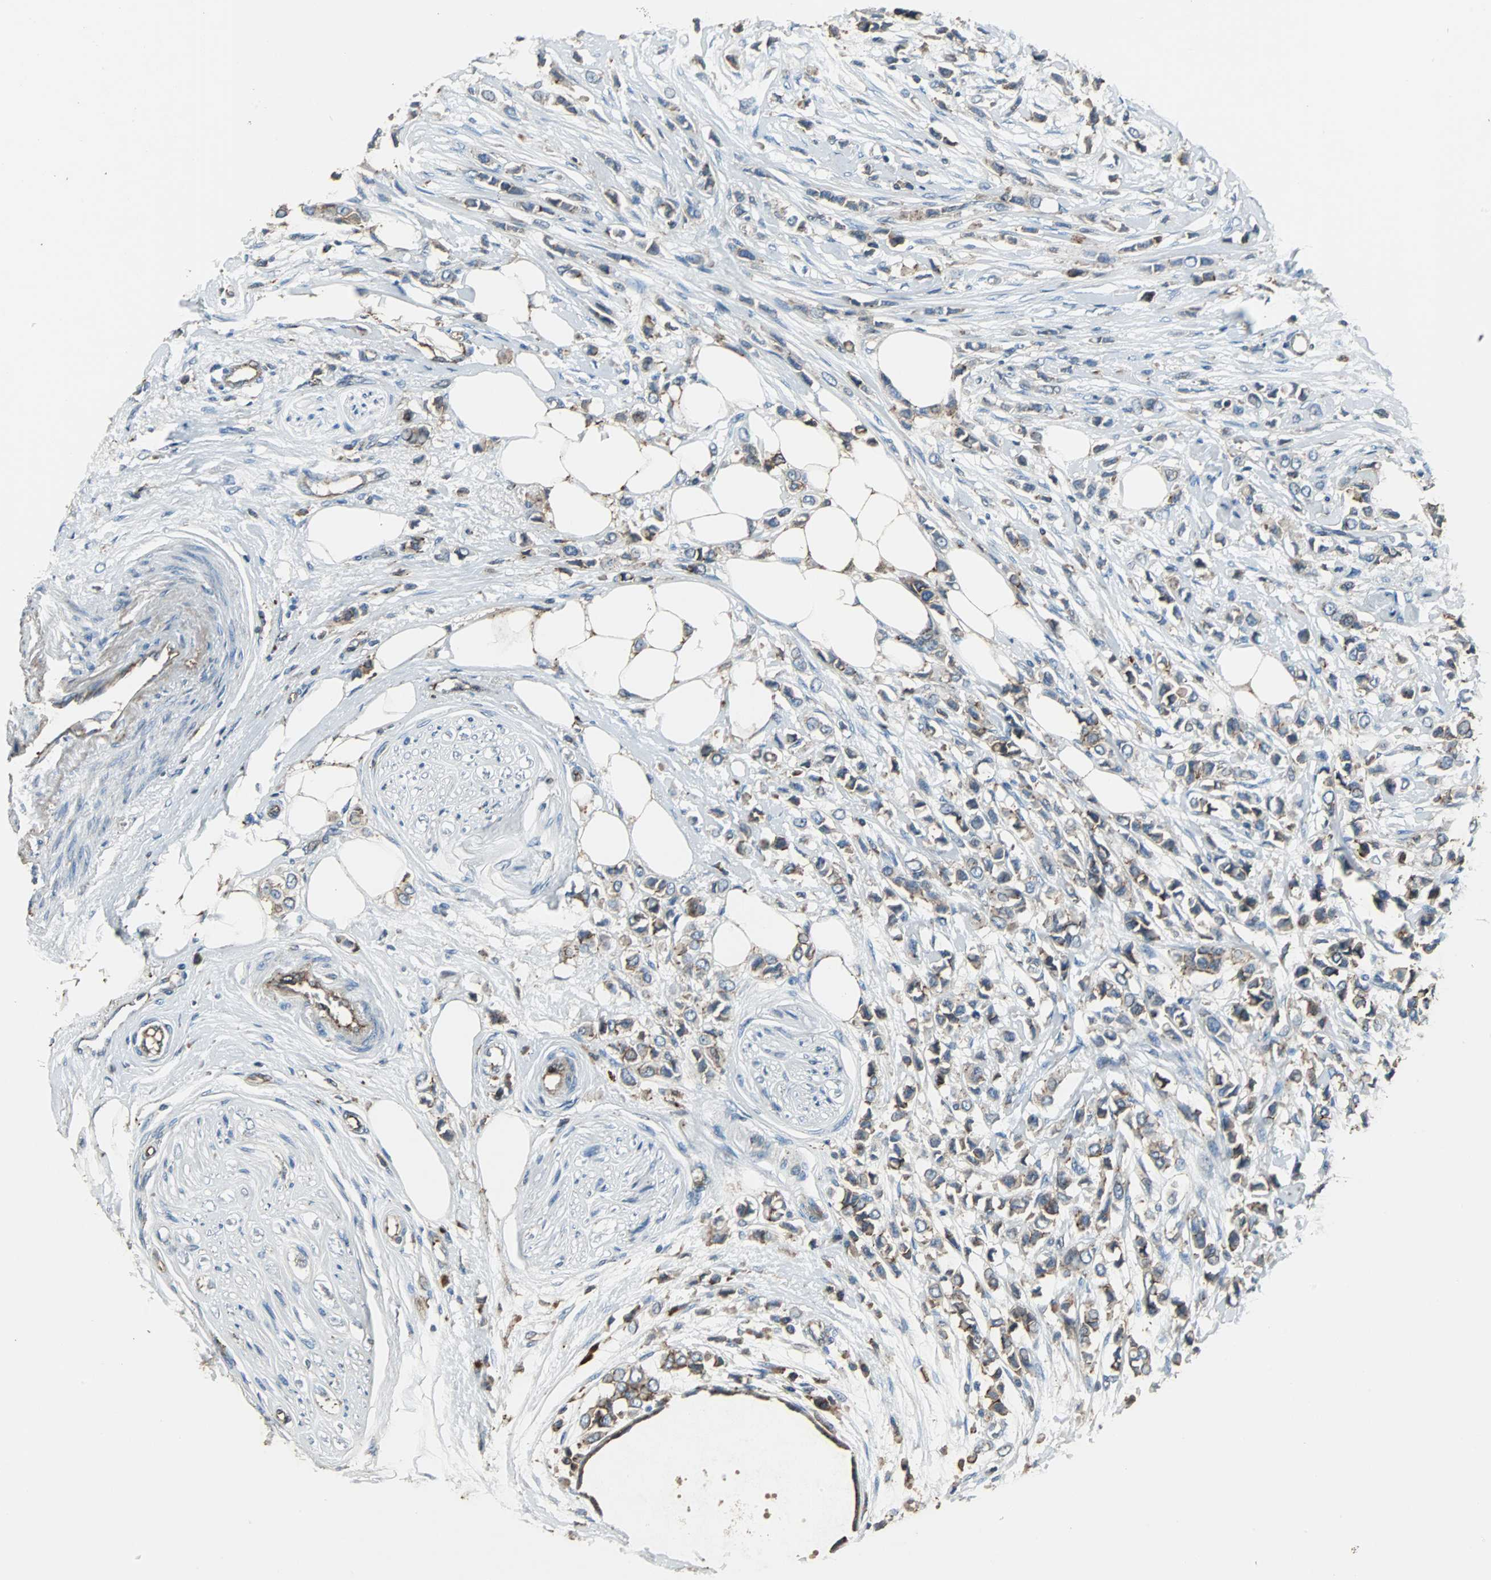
{"staining": {"intensity": "moderate", "quantity": ">75%", "location": "cytoplasmic/membranous"}, "tissue": "breast cancer", "cell_type": "Tumor cells", "image_type": "cancer", "snomed": [{"axis": "morphology", "description": "Lobular carcinoma"}, {"axis": "topography", "description": "Breast"}], "caption": "Breast cancer (lobular carcinoma) was stained to show a protein in brown. There is medium levels of moderate cytoplasmic/membranous staining in approximately >75% of tumor cells.", "gene": "F11R", "patient": {"sex": "female", "age": 51}}